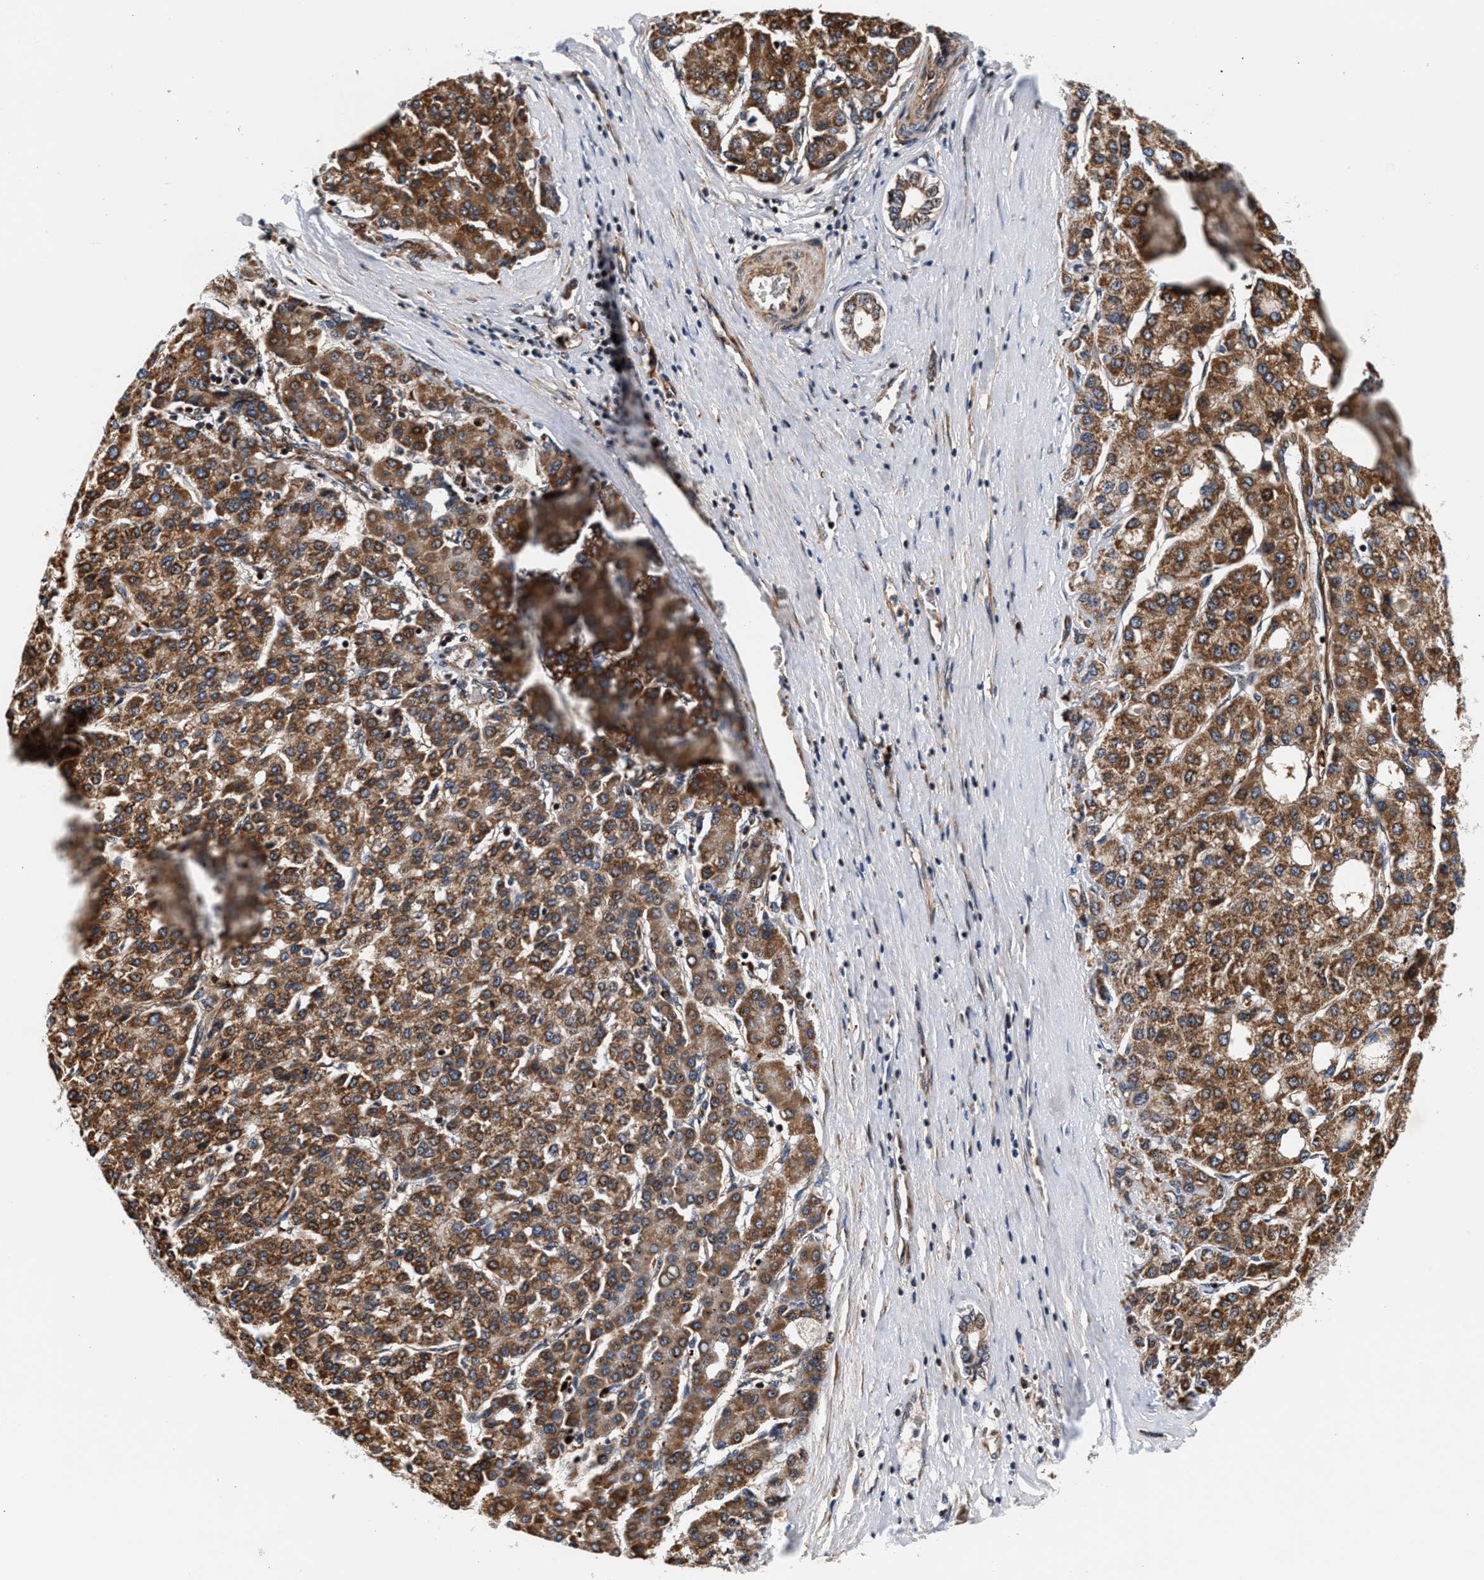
{"staining": {"intensity": "moderate", "quantity": ">75%", "location": "cytoplasmic/membranous"}, "tissue": "liver cancer", "cell_type": "Tumor cells", "image_type": "cancer", "snomed": [{"axis": "morphology", "description": "Carcinoma, Hepatocellular, NOS"}, {"axis": "topography", "description": "Liver"}], "caption": "Protein staining of liver cancer (hepatocellular carcinoma) tissue displays moderate cytoplasmic/membranous expression in approximately >75% of tumor cells. The protein is stained brown, and the nuclei are stained in blue (DAB (3,3'-diaminobenzidine) IHC with brightfield microscopy, high magnification).", "gene": "SGK1", "patient": {"sex": "male", "age": 65}}